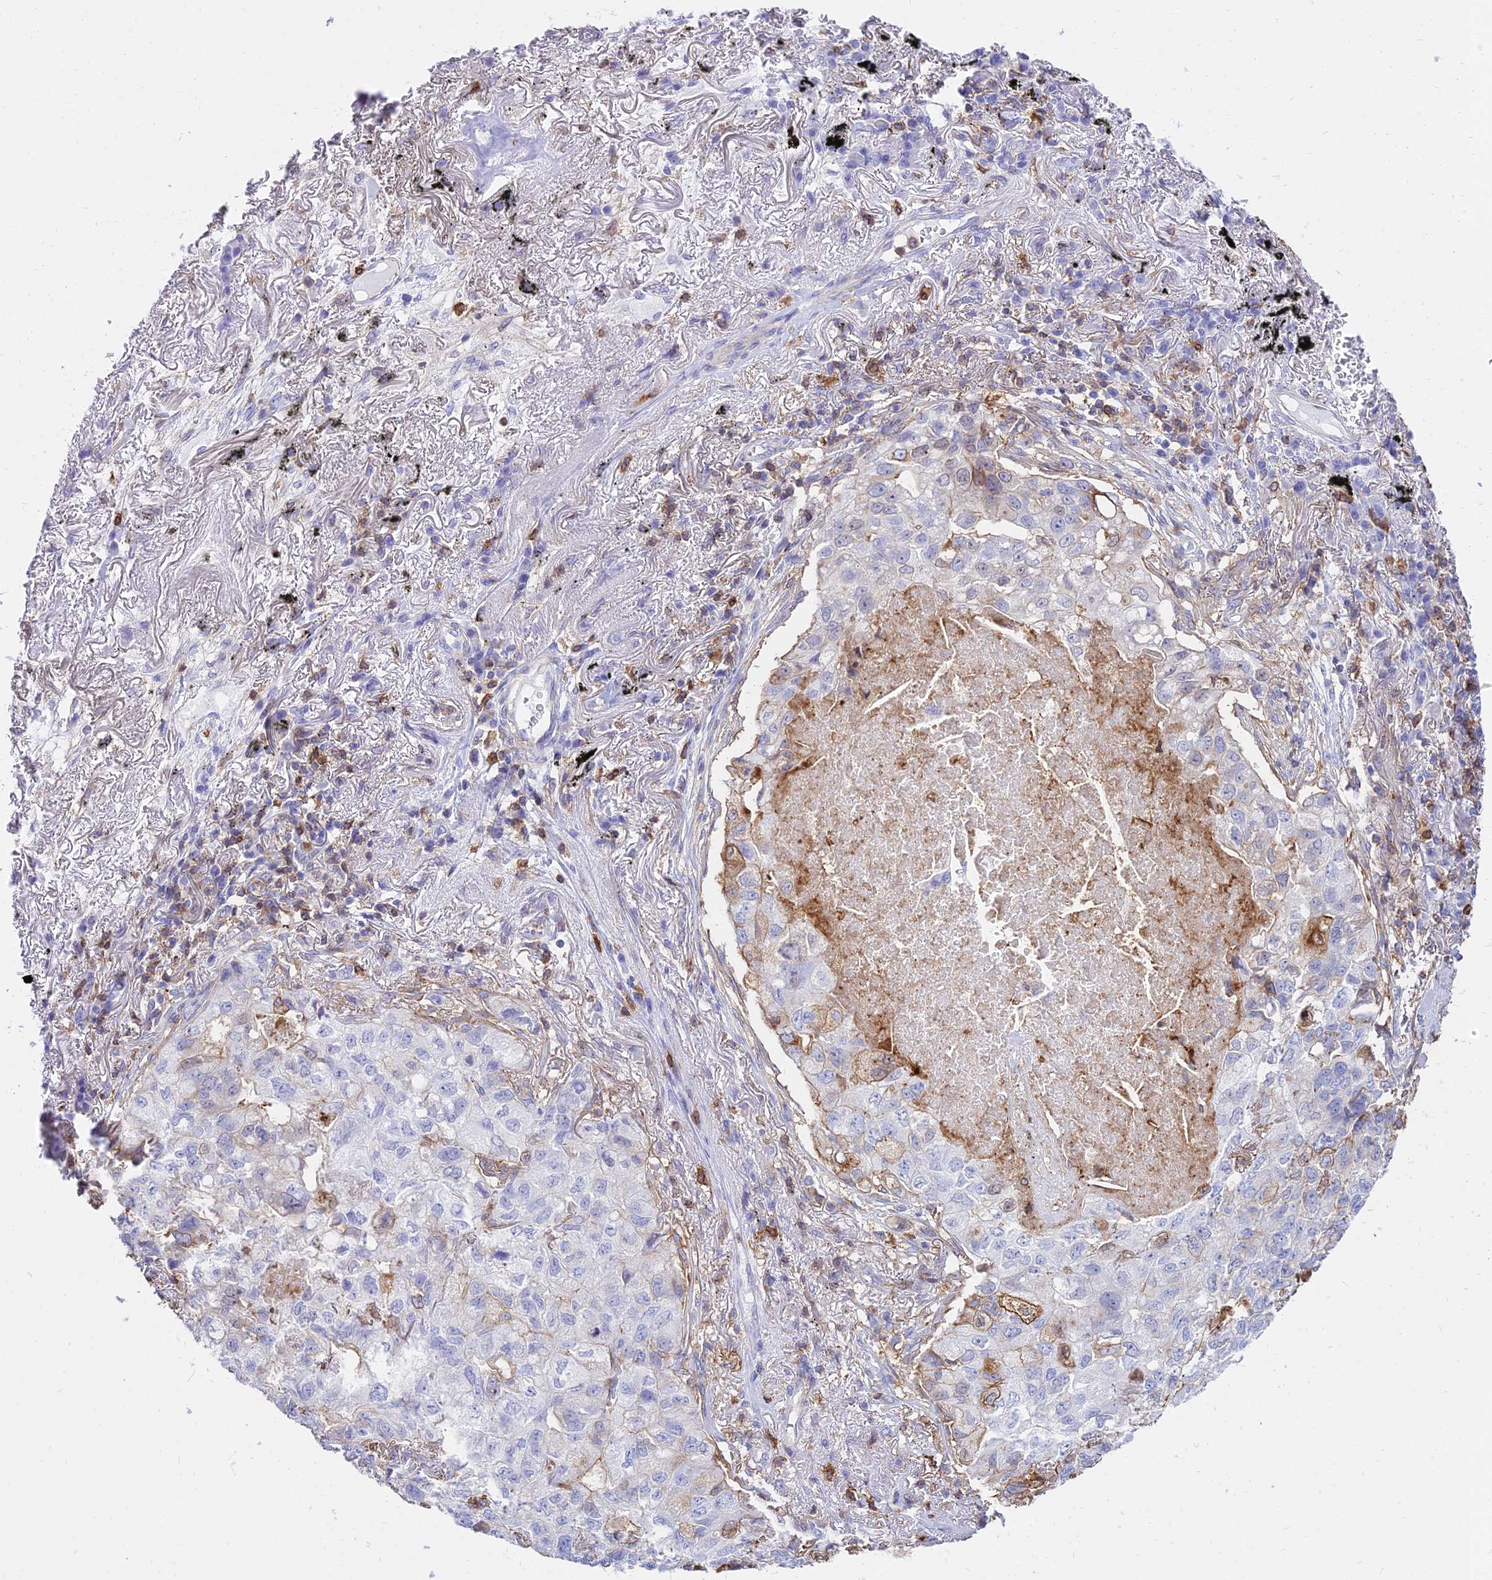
{"staining": {"intensity": "negative", "quantity": "none", "location": "none"}, "tissue": "lung cancer", "cell_type": "Tumor cells", "image_type": "cancer", "snomed": [{"axis": "morphology", "description": "Adenocarcinoma, NOS"}, {"axis": "topography", "description": "Lung"}], "caption": "There is no significant expression in tumor cells of adenocarcinoma (lung).", "gene": "SREK1IP1", "patient": {"sex": "male", "age": 65}}